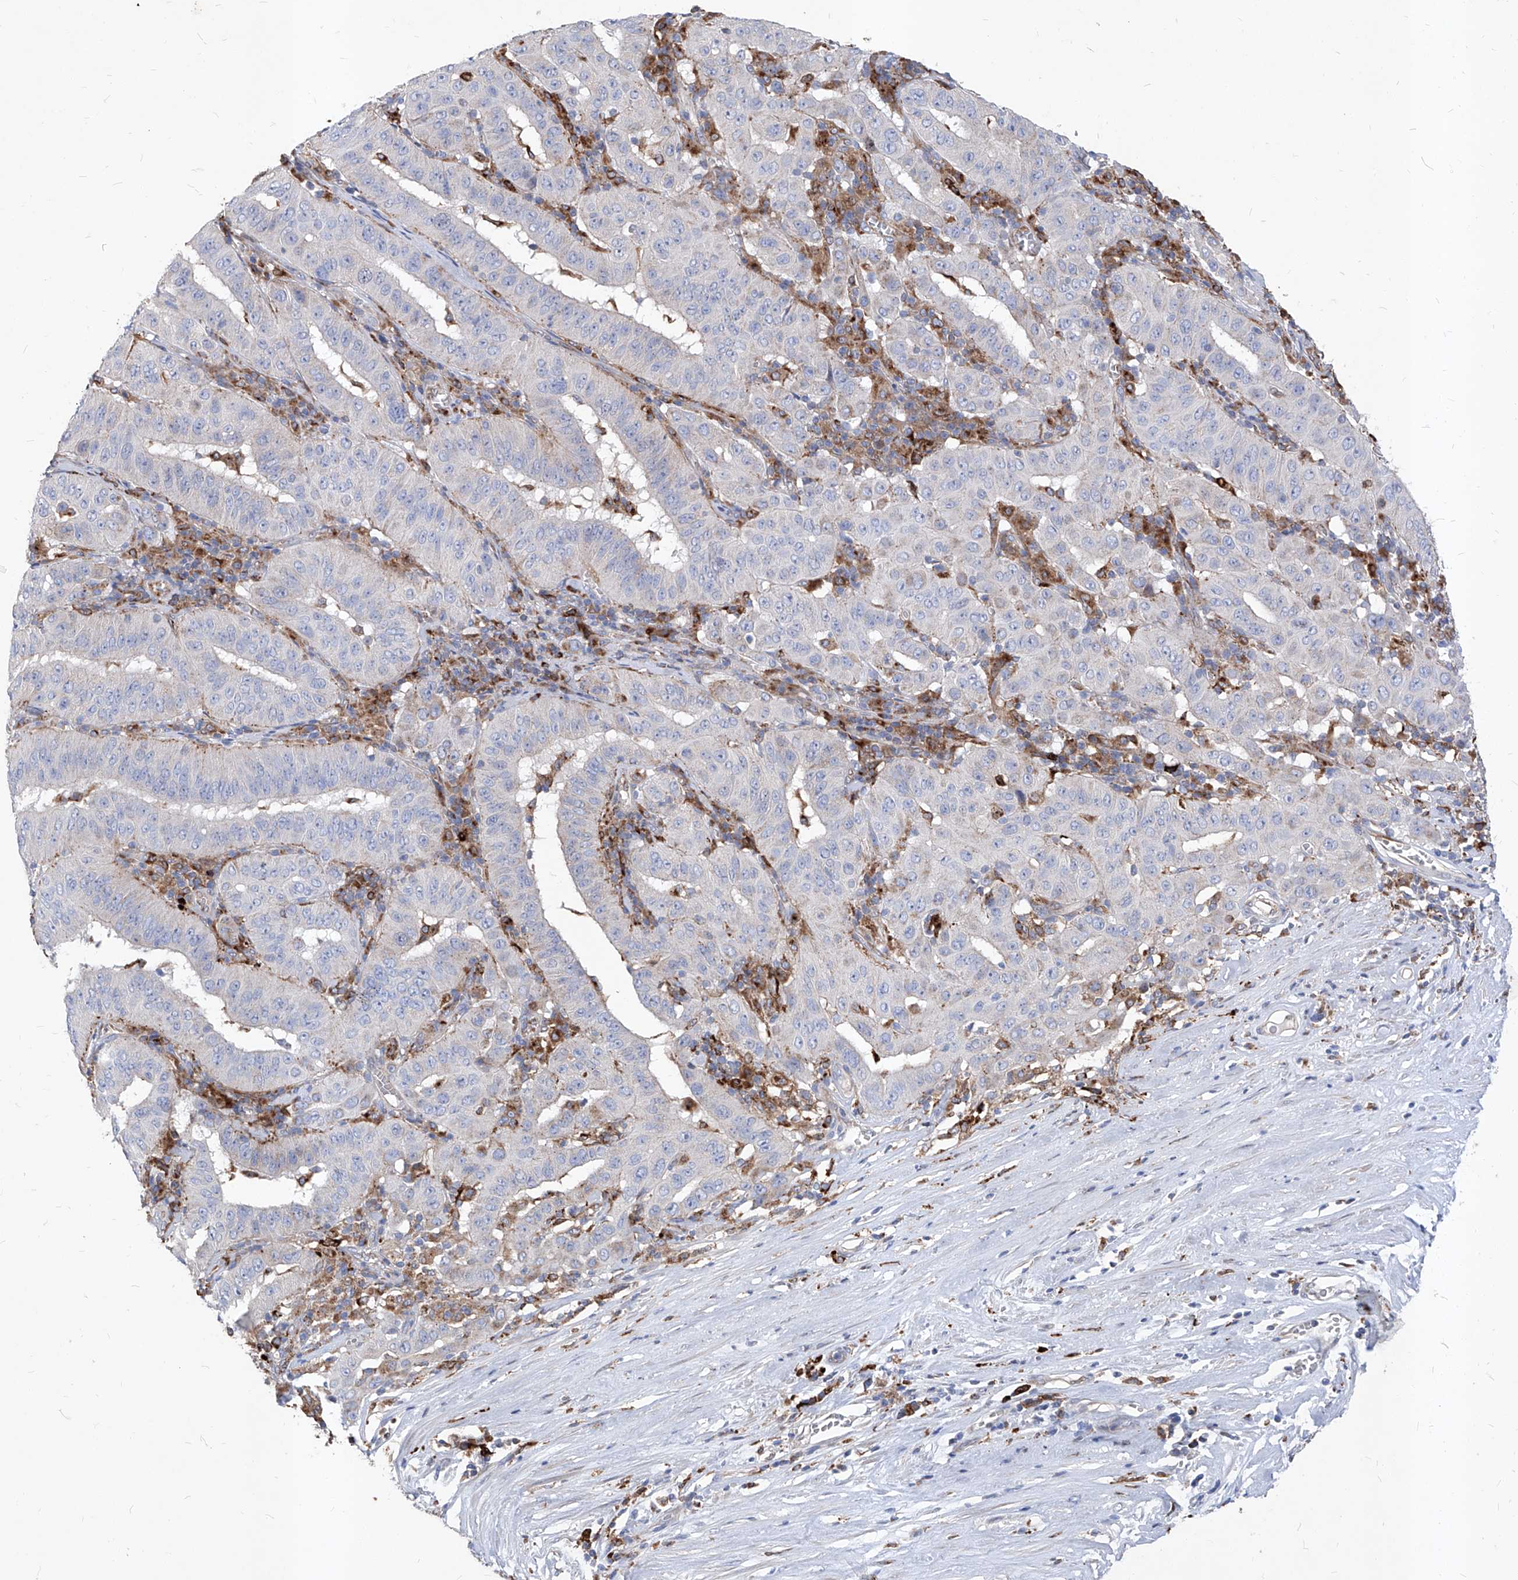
{"staining": {"intensity": "negative", "quantity": "none", "location": "none"}, "tissue": "pancreatic cancer", "cell_type": "Tumor cells", "image_type": "cancer", "snomed": [{"axis": "morphology", "description": "Adenocarcinoma, NOS"}, {"axis": "topography", "description": "Pancreas"}], "caption": "IHC of human pancreatic adenocarcinoma shows no staining in tumor cells.", "gene": "UBOX5", "patient": {"sex": "male", "age": 63}}